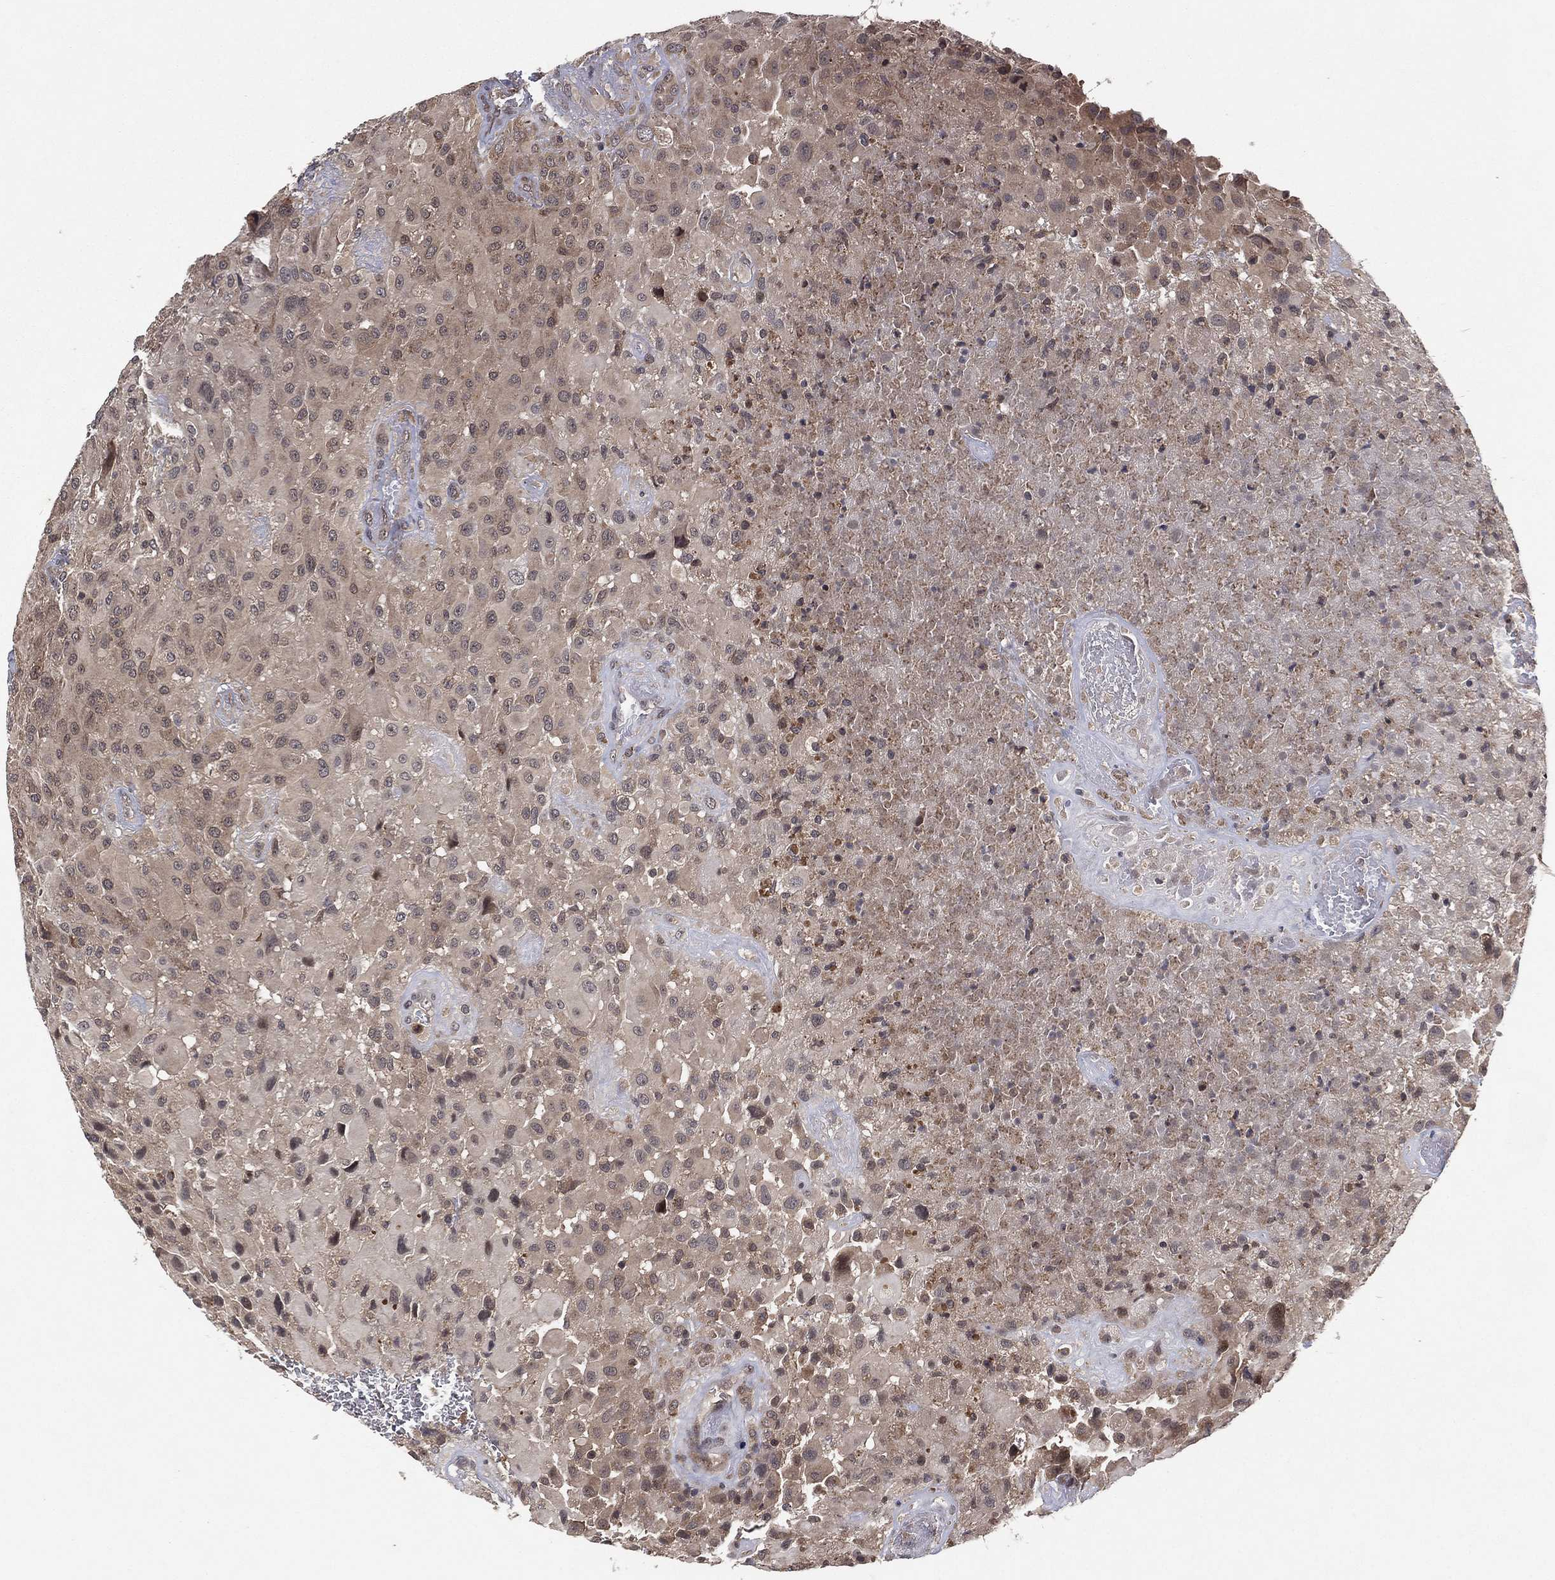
{"staining": {"intensity": "negative", "quantity": "none", "location": "none"}, "tissue": "glioma", "cell_type": "Tumor cells", "image_type": "cancer", "snomed": [{"axis": "morphology", "description": "Glioma, malignant, High grade"}, {"axis": "topography", "description": "Cerebral cortex"}], "caption": "This image is of glioma stained with IHC to label a protein in brown with the nuclei are counter-stained blue. There is no positivity in tumor cells.", "gene": "ATG4B", "patient": {"sex": "male", "age": 35}}